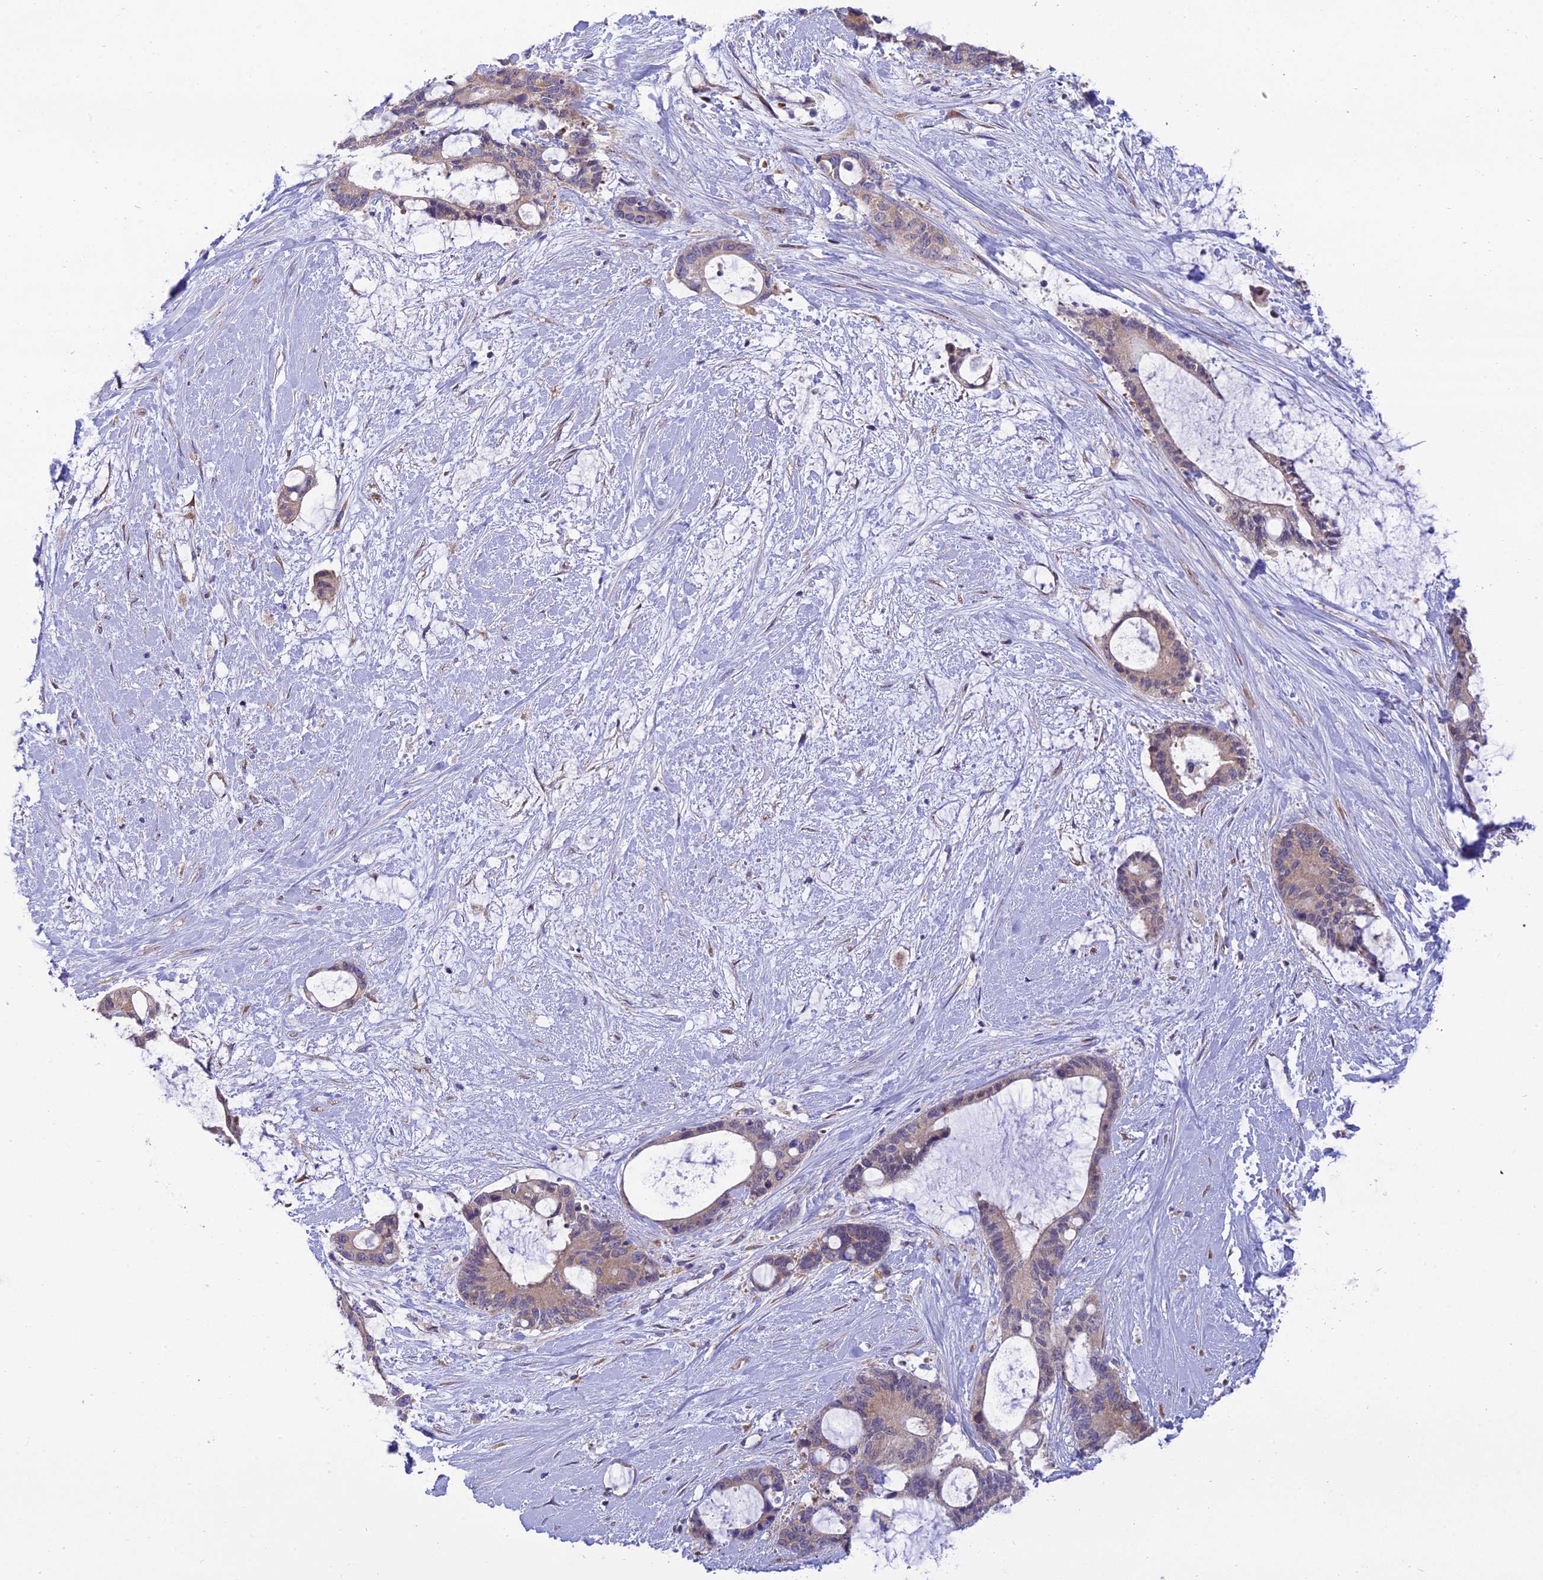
{"staining": {"intensity": "moderate", "quantity": "25%-75%", "location": "cytoplasmic/membranous"}, "tissue": "liver cancer", "cell_type": "Tumor cells", "image_type": "cancer", "snomed": [{"axis": "morphology", "description": "Normal tissue, NOS"}, {"axis": "morphology", "description": "Cholangiocarcinoma"}, {"axis": "topography", "description": "Liver"}, {"axis": "topography", "description": "Peripheral nerve tissue"}], "caption": "Protein staining by IHC exhibits moderate cytoplasmic/membranous positivity in approximately 25%-75% of tumor cells in cholangiocarcinoma (liver).", "gene": "CLCN7", "patient": {"sex": "female", "age": 73}}